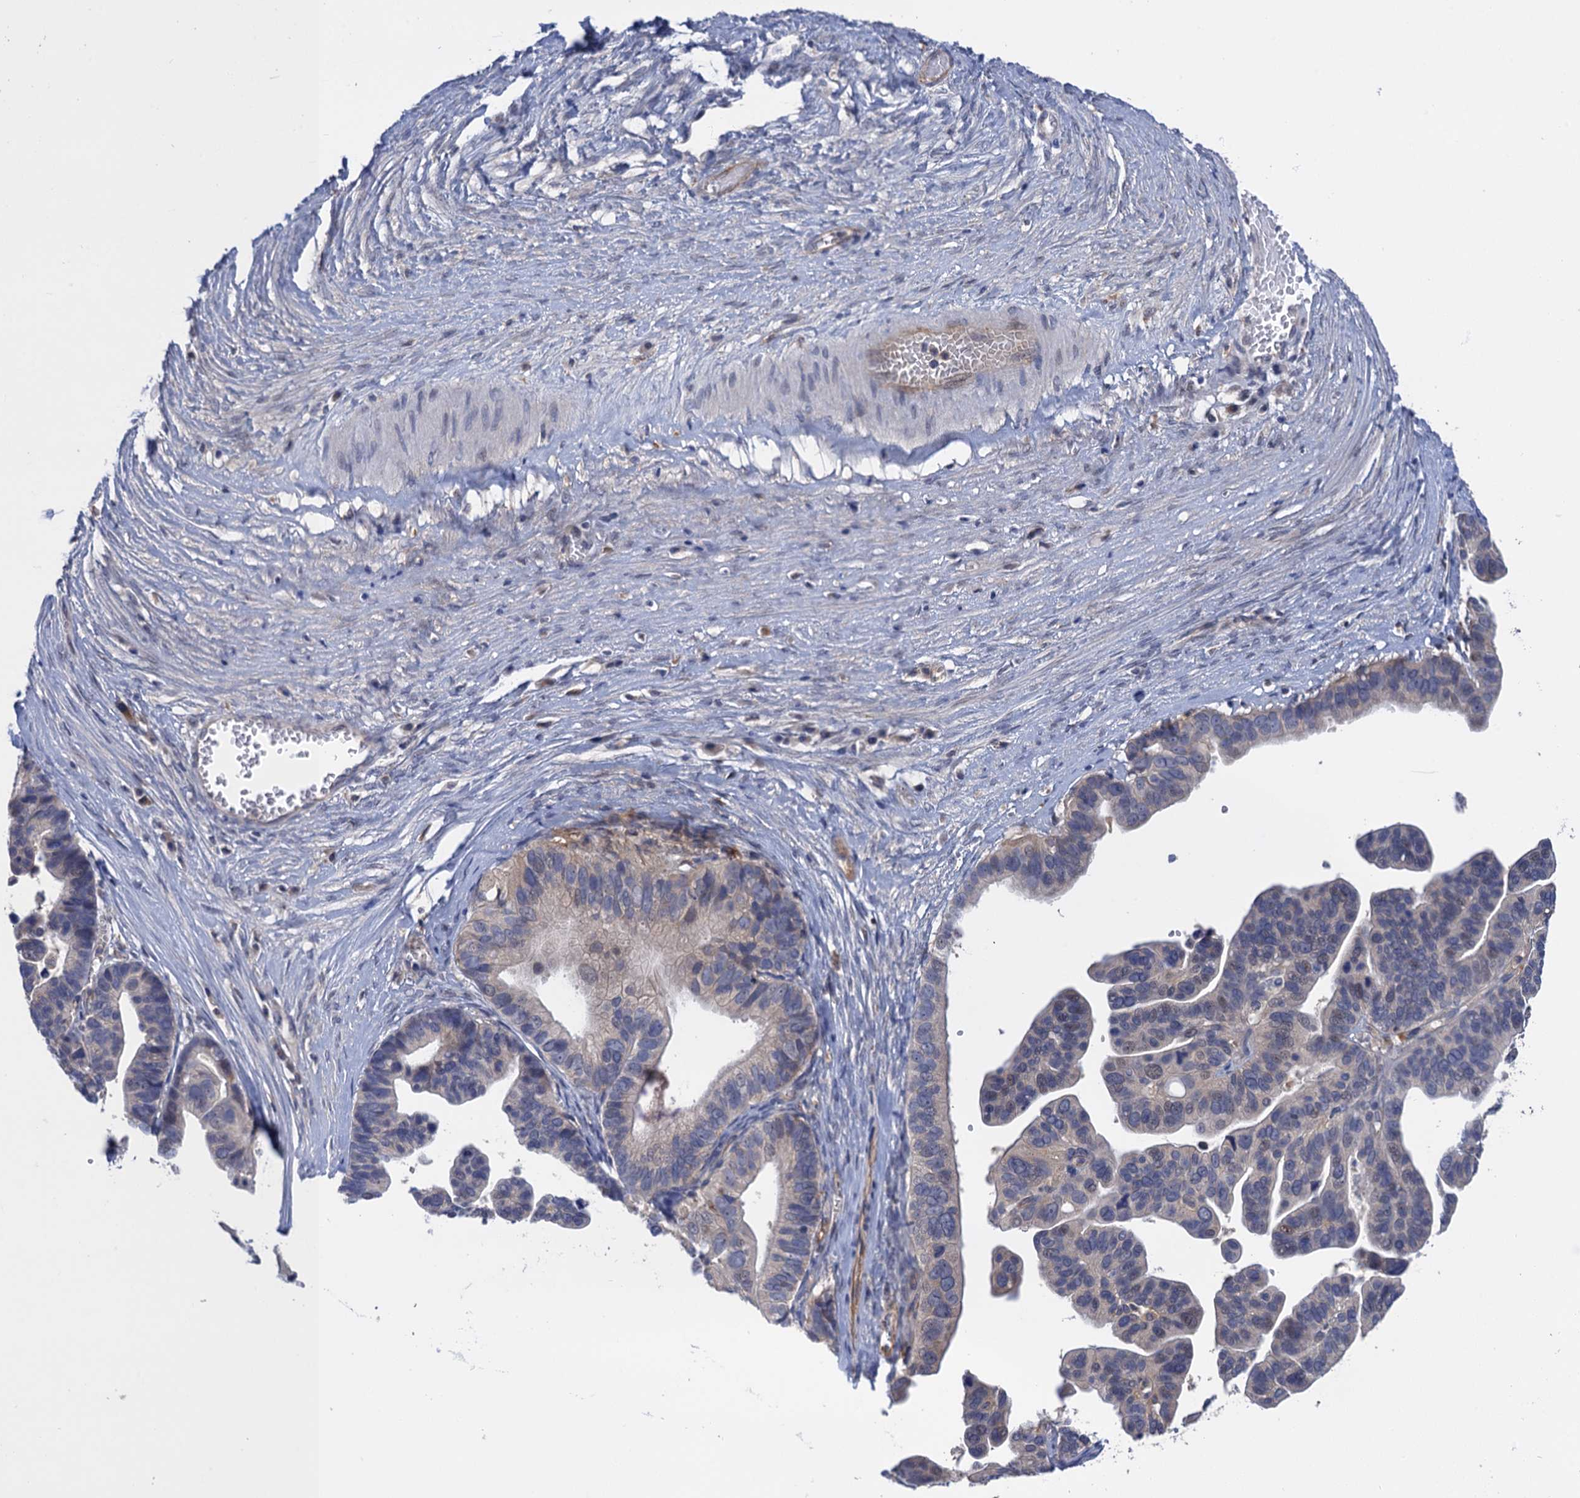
{"staining": {"intensity": "weak", "quantity": "<25%", "location": "cytoplasmic/membranous,nuclear"}, "tissue": "ovarian cancer", "cell_type": "Tumor cells", "image_type": "cancer", "snomed": [{"axis": "morphology", "description": "Cystadenocarcinoma, serous, NOS"}, {"axis": "topography", "description": "Ovary"}], "caption": "An IHC image of ovarian cancer is shown. There is no staining in tumor cells of ovarian cancer.", "gene": "NEK8", "patient": {"sex": "female", "age": 56}}